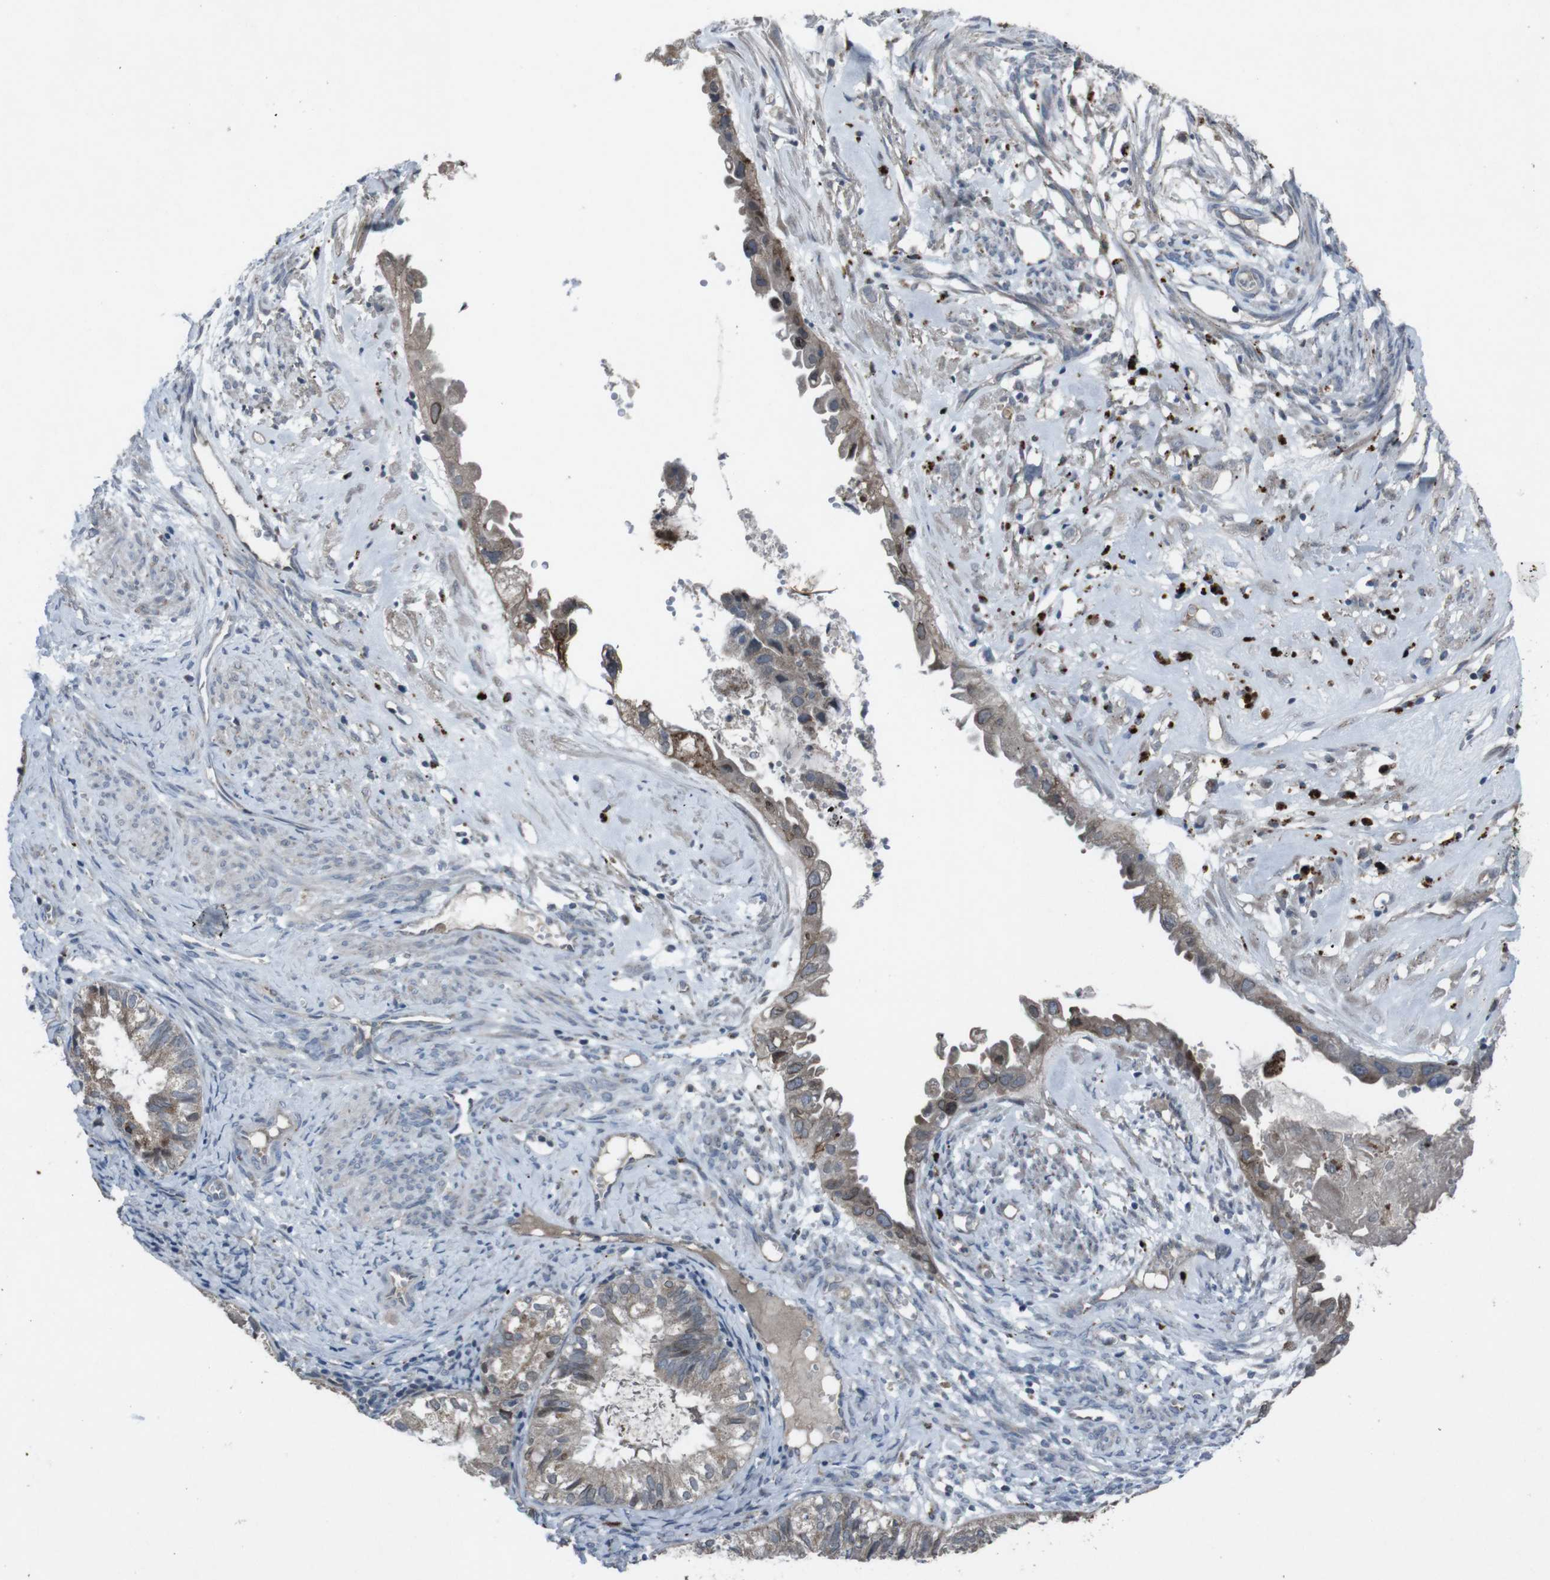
{"staining": {"intensity": "moderate", "quantity": ">75%", "location": "cytoplasmic/membranous,nuclear"}, "tissue": "cervical cancer", "cell_type": "Tumor cells", "image_type": "cancer", "snomed": [{"axis": "morphology", "description": "Normal tissue, NOS"}, {"axis": "morphology", "description": "Adenocarcinoma, NOS"}, {"axis": "topography", "description": "Cervix"}, {"axis": "topography", "description": "Endometrium"}], "caption": "A micrograph showing moderate cytoplasmic/membranous and nuclear positivity in about >75% of tumor cells in adenocarcinoma (cervical), as visualized by brown immunohistochemical staining.", "gene": "EFNA5", "patient": {"sex": "female", "age": 86}}